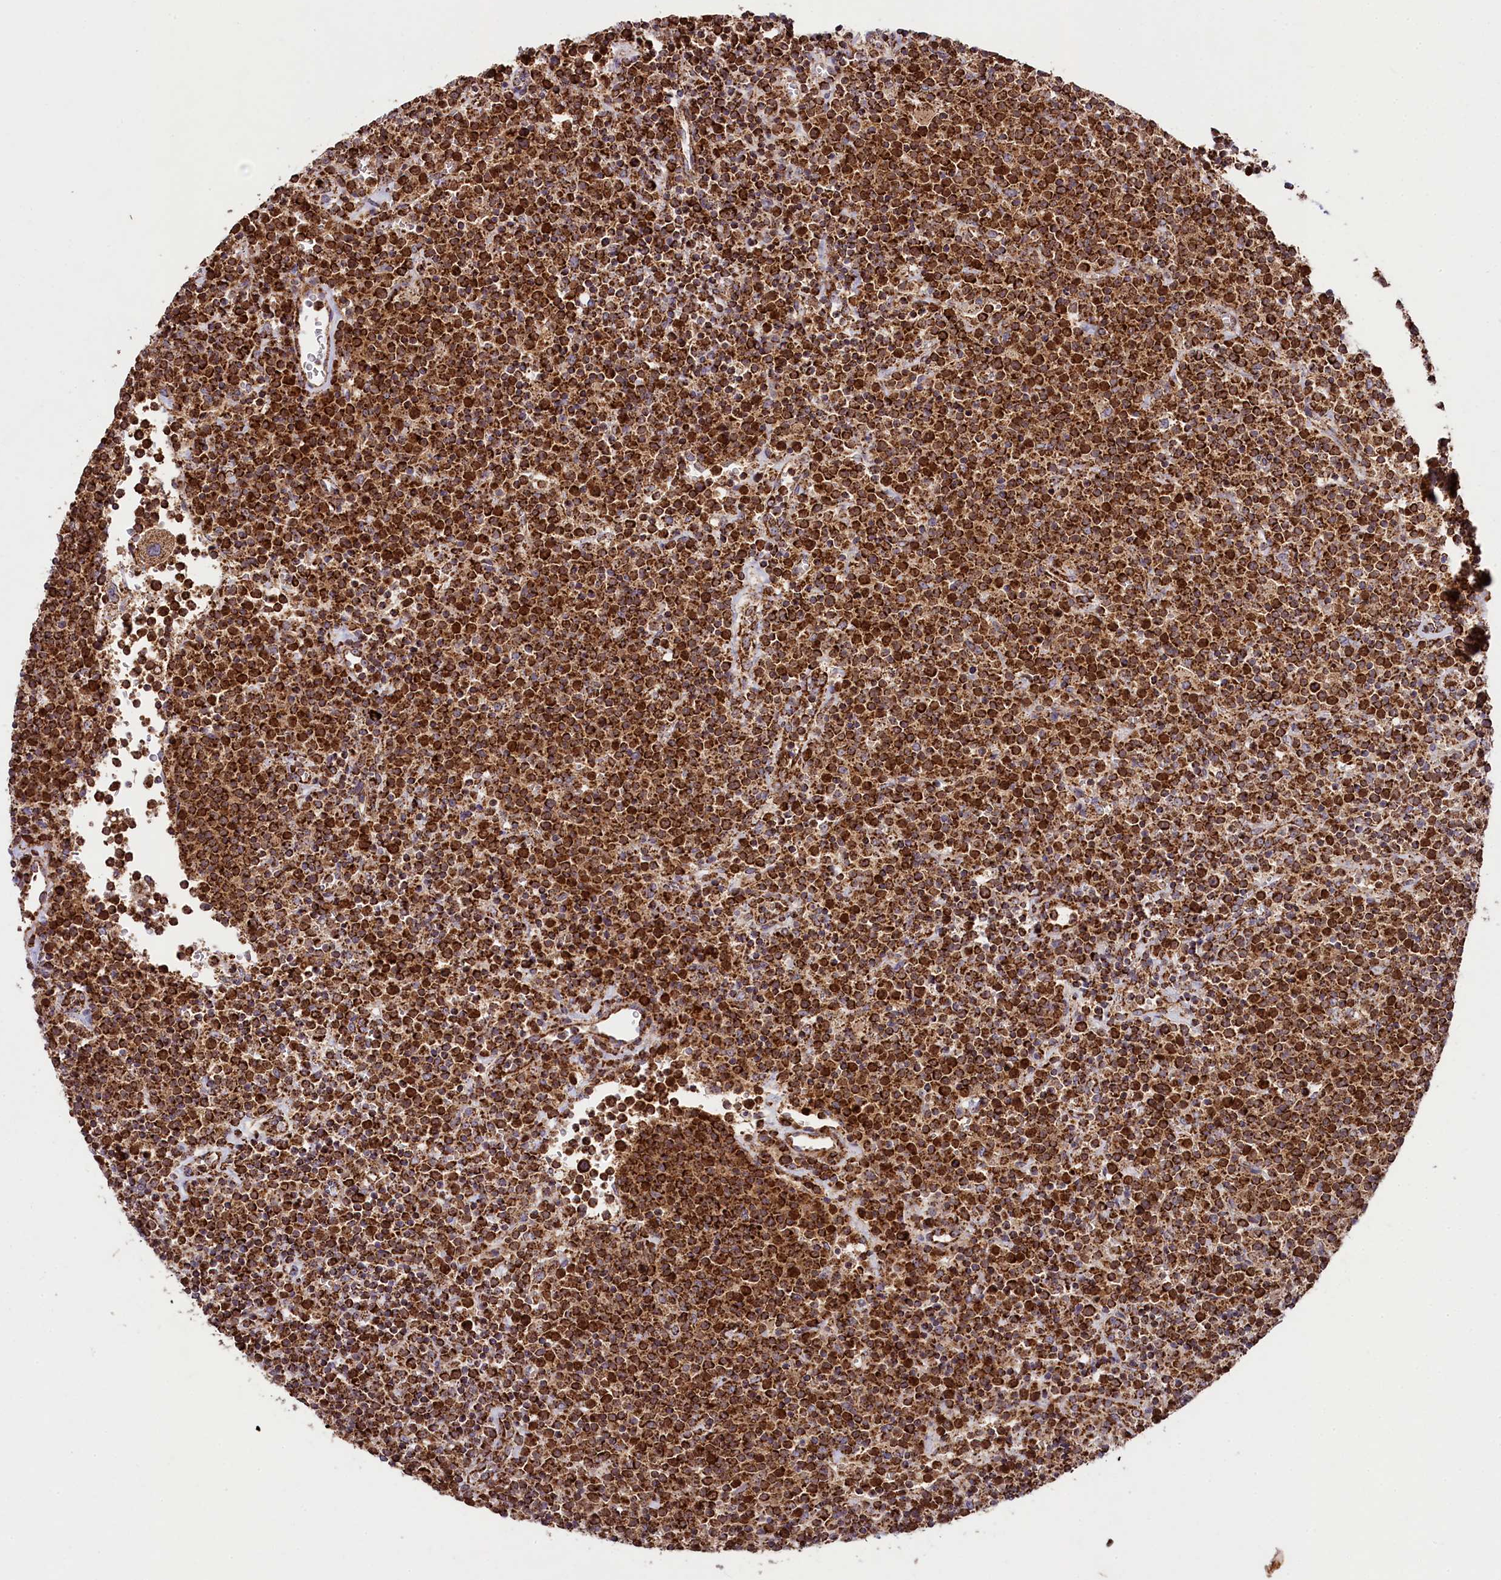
{"staining": {"intensity": "strong", "quantity": ">75%", "location": "cytoplasmic/membranous"}, "tissue": "lymphoma", "cell_type": "Tumor cells", "image_type": "cancer", "snomed": [{"axis": "morphology", "description": "Malignant lymphoma, non-Hodgkin's type, High grade"}, {"axis": "topography", "description": "Lymph node"}], "caption": "Immunohistochemical staining of human lymphoma reveals high levels of strong cytoplasmic/membranous protein expression in about >75% of tumor cells.", "gene": "CLYBL", "patient": {"sex": "male", "age": 61}}